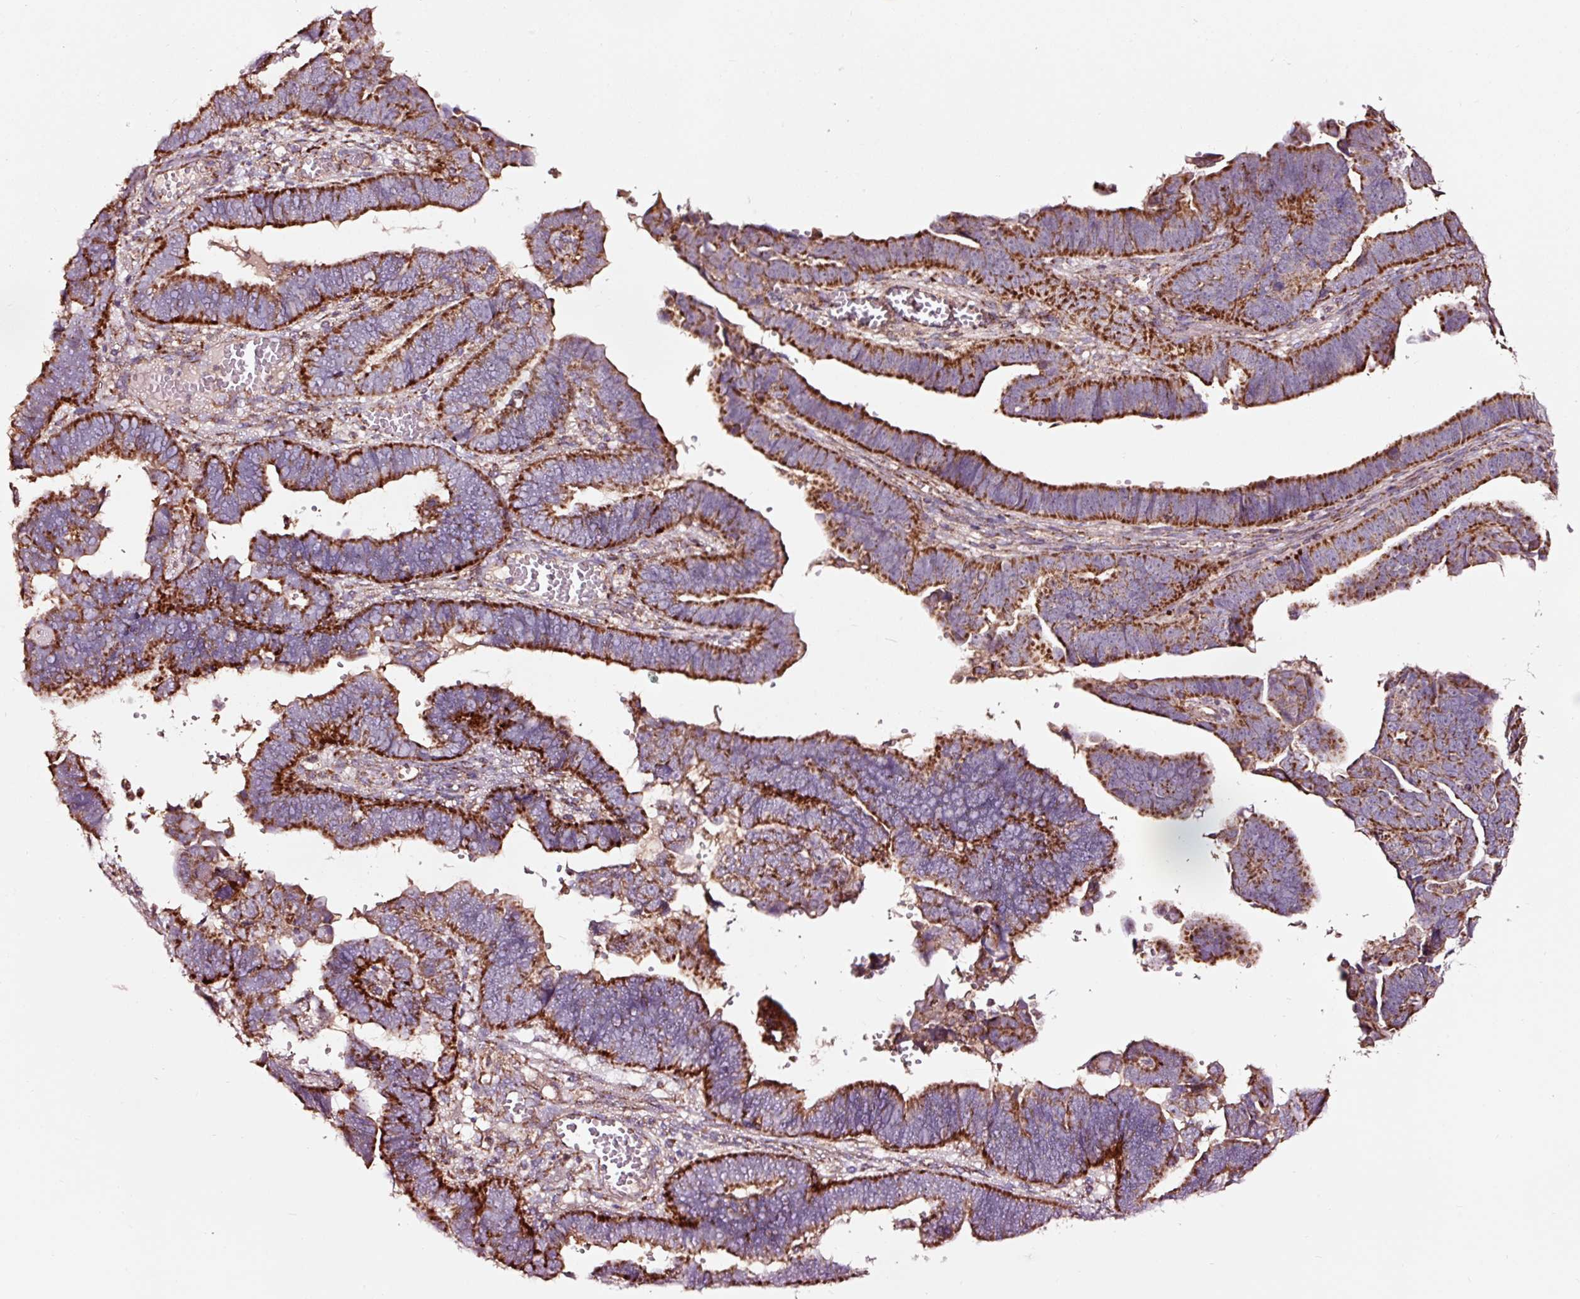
{"staining": {"intensity": "strong", "quantity": ">75%", "location": "cytoplasmic/membranous"}, "tissue": "endometrial cancer", "cell_type": "Tumor cells", "image_type": "cancer", "snomed": [{"axis": "morphology", "description": "Adenocarcinoma, NOS"}, {"axis": "topography", "description": "Endometrium"}], "caption": "A high amount of strong cytoplasmic/membranous staining is present in about >75% of tumor cells in endometrial cancer (adenocarcinoma) tissue.", "gene": "TPM1", "patient": {"sex": "female", "age": 75}}